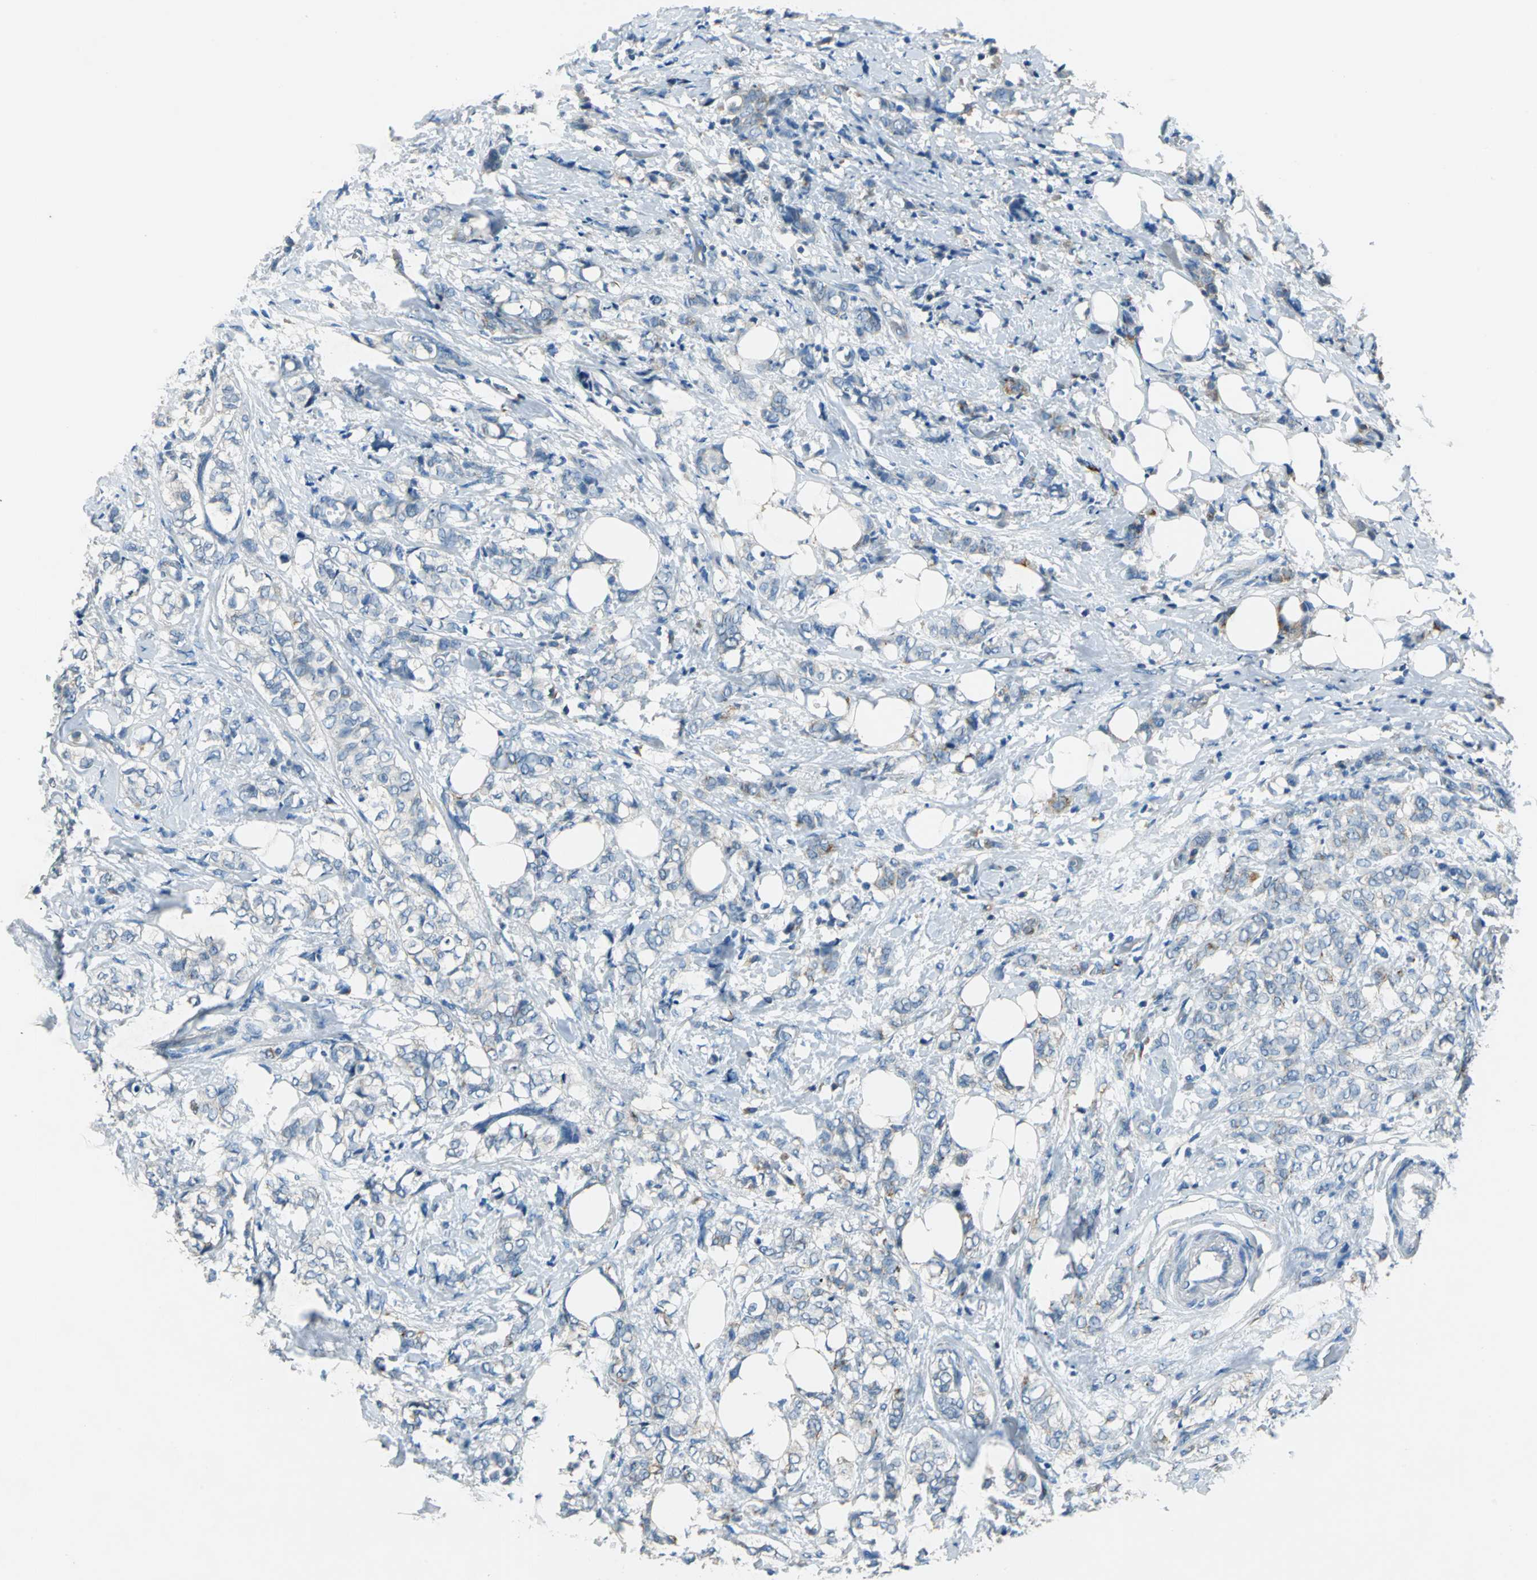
{"staining": {"intensity": "weak", "quantity": "<25%", "location": "cytoplasmic/membranous"}, "tissue": "breast cancer", "cell_type": "Tumor cells", "image_type": "cancer", "snomed": [{"axis": "morphology", "description": "Lobular carcinoma"}, {"axis": "topography", "description": "Breast"}], "caption": "Tumor cells are negative for brown protein staining in lobular carcinoma (breast).", "gene": "PRKCA", "patient": {"sex": "female", "age": 60}}